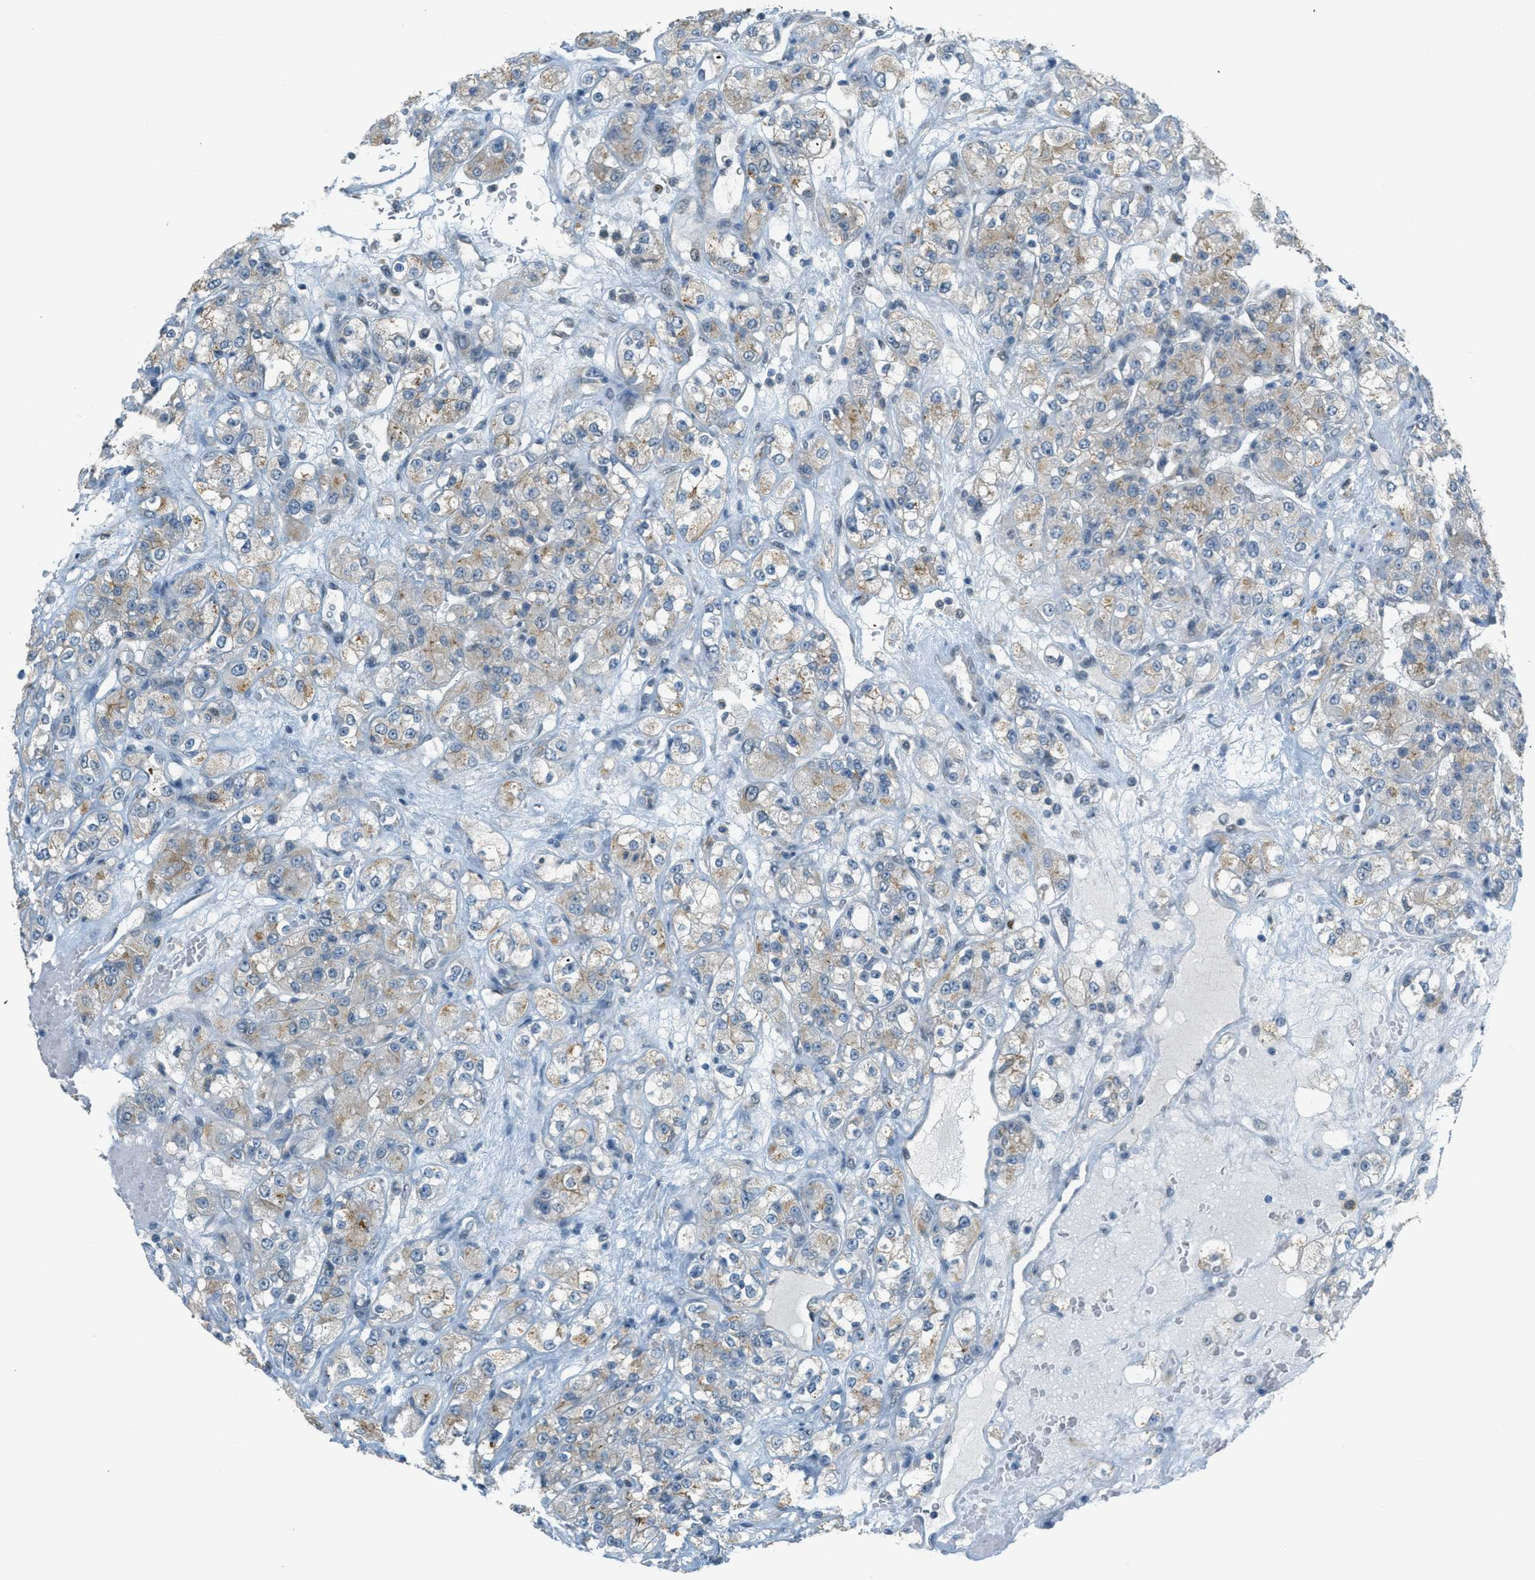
{"staining": {"intensity": "weak", "quantity": "25%-75%", "location": "cytoplasmic/membranous"}, "tissue": "renal cancer", "cell_type": "Tumor cells", "image_type": "cancer", "snomed": [{"axis": "morphology", "description": "Normal tissue, NOS"}, {"axis": "morphology", "description": "Adenocarcinoma, NOS"}, {"axis": "topography", "description": "Kidney"}], "caption": "Protein expression by immunohistochemistry (IHC) demonstrates weak cytoplasmic/membranous staining in approximately 25%-75% of tumor cells in adenocarcinoma (renal).", "gene": "TCF3", "patient": {"sex": "male", "age": 61}}